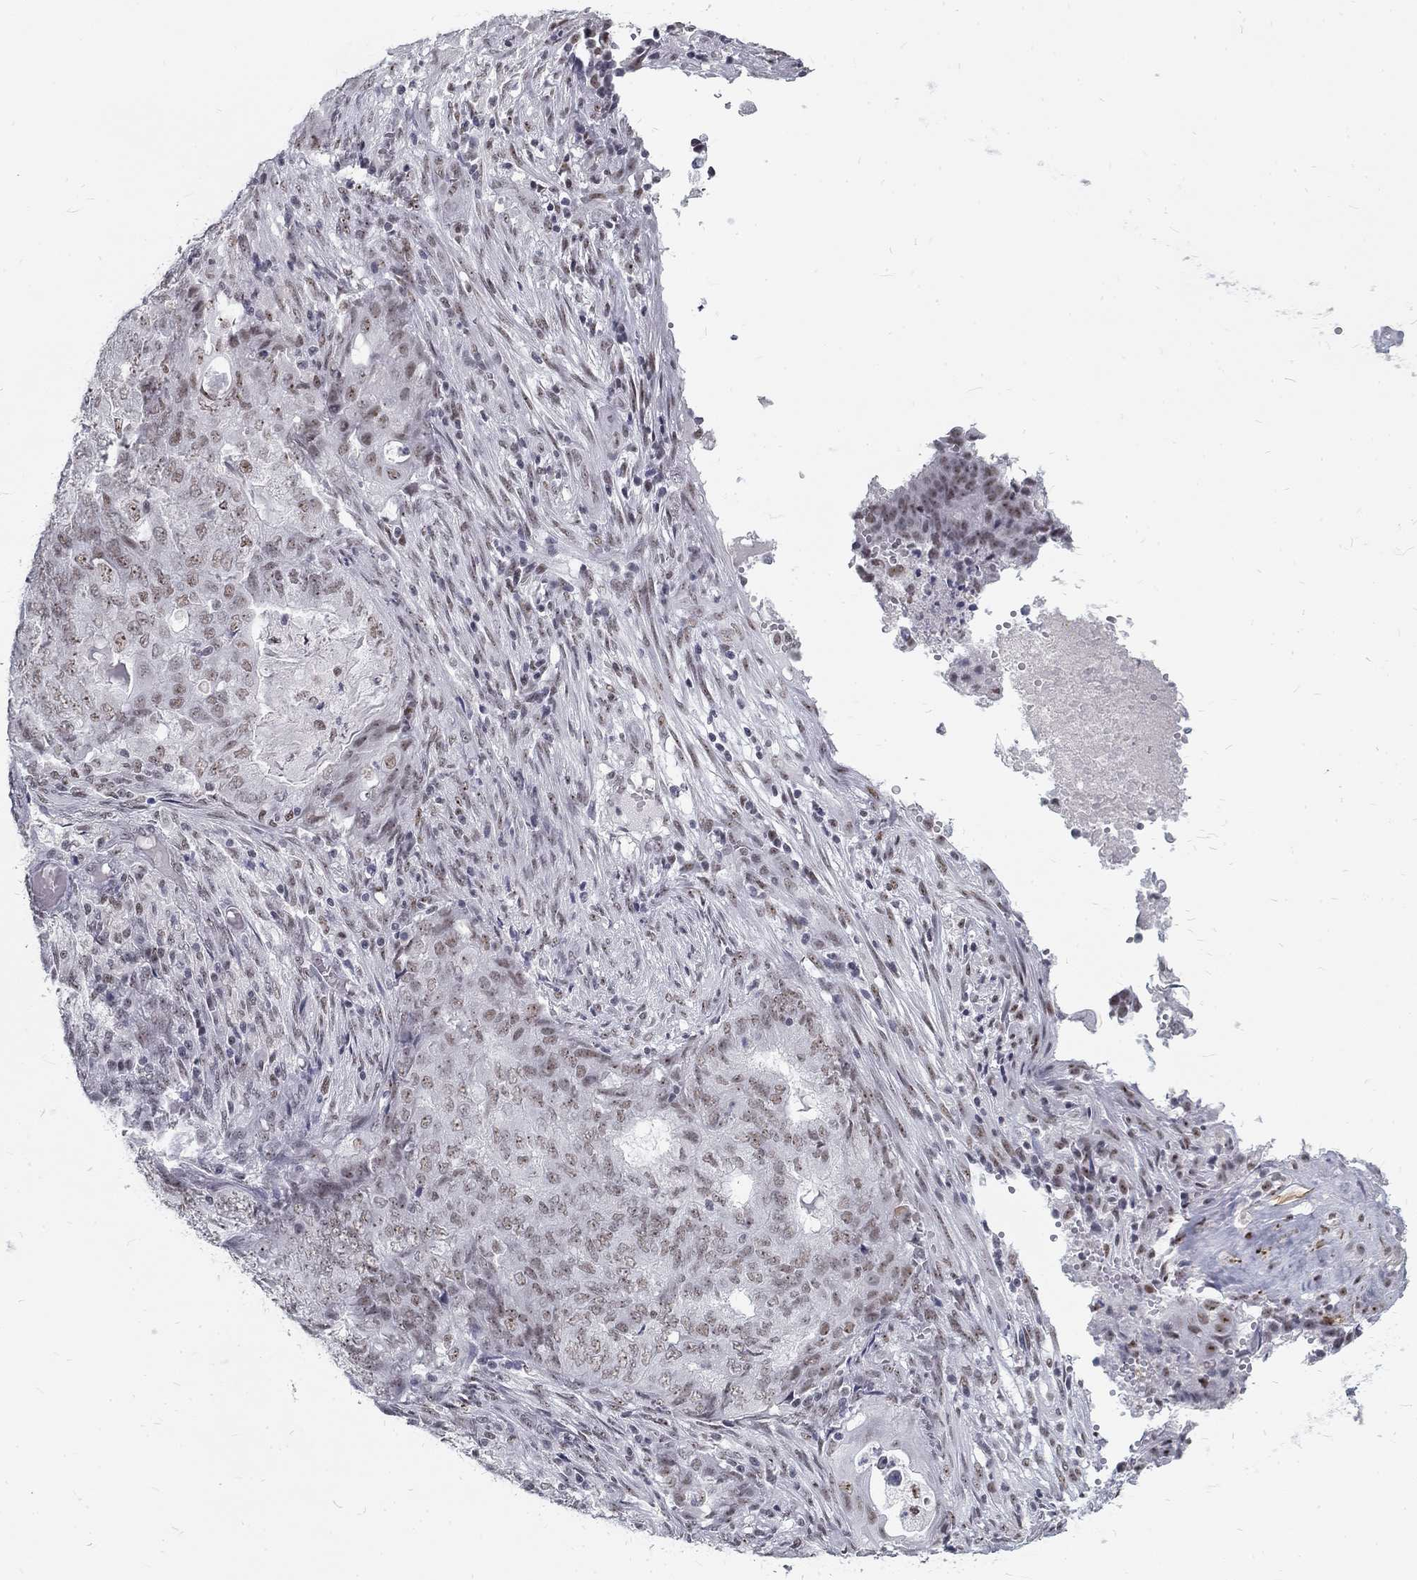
{"staining": {"intensity": "negative", "quantity": "none", "location": "none"}, "tissue": "endometrial cancer", "cell_type": "Tumor cells", "image_type": "cancer", "snomed": [{"axis": "morphology", "description": "Adenocarcinoma, NOS"}, {"axis": "topography", "description": "Endometrium"}], "caption": "Tumor cells are negative for protein expression in human endometrial cancer (adenocarcinoma).", "gene": "SNORC", "patient": {"sex": "female", "age": 62}}